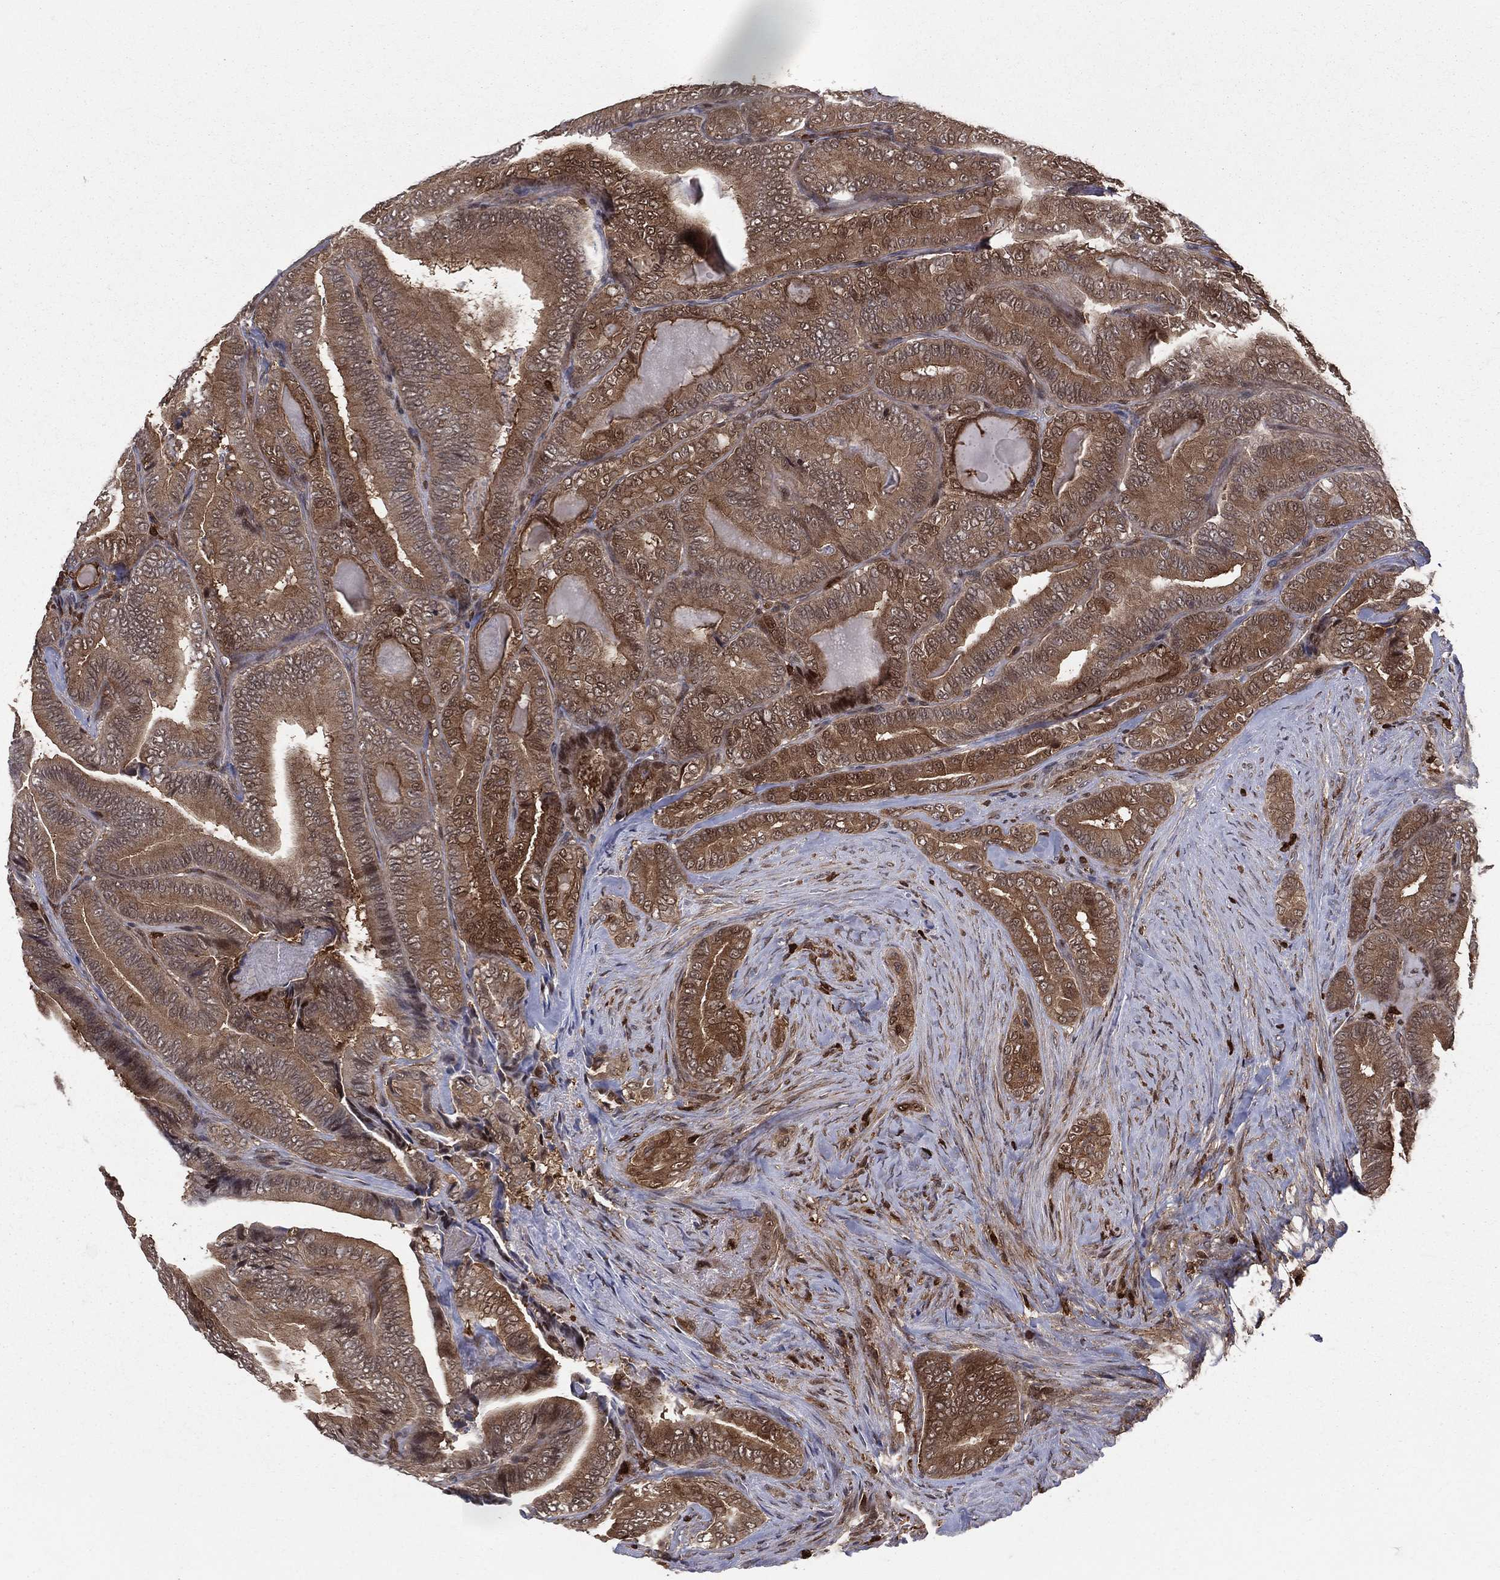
{"staining": {"intensity": "moderate", "quantity": ">75%", "location": "cytoplasmic/membranous"}, "tissue": "thyroid cancer", "cell_type": "Tumor cells", "image_type": "cancer", "snomed": [{"axis": "morphology", "description": "Papillary adenocarcinoma, NOS"}, {"axis": "topography", "description": "Thyroid gland"}], "caption": "Thyroid cancer stained with a protein marker exhibits moderate staining in tumor cells.", "gene": "ENO1", "patient": {"sex": "male", "age": 61}}